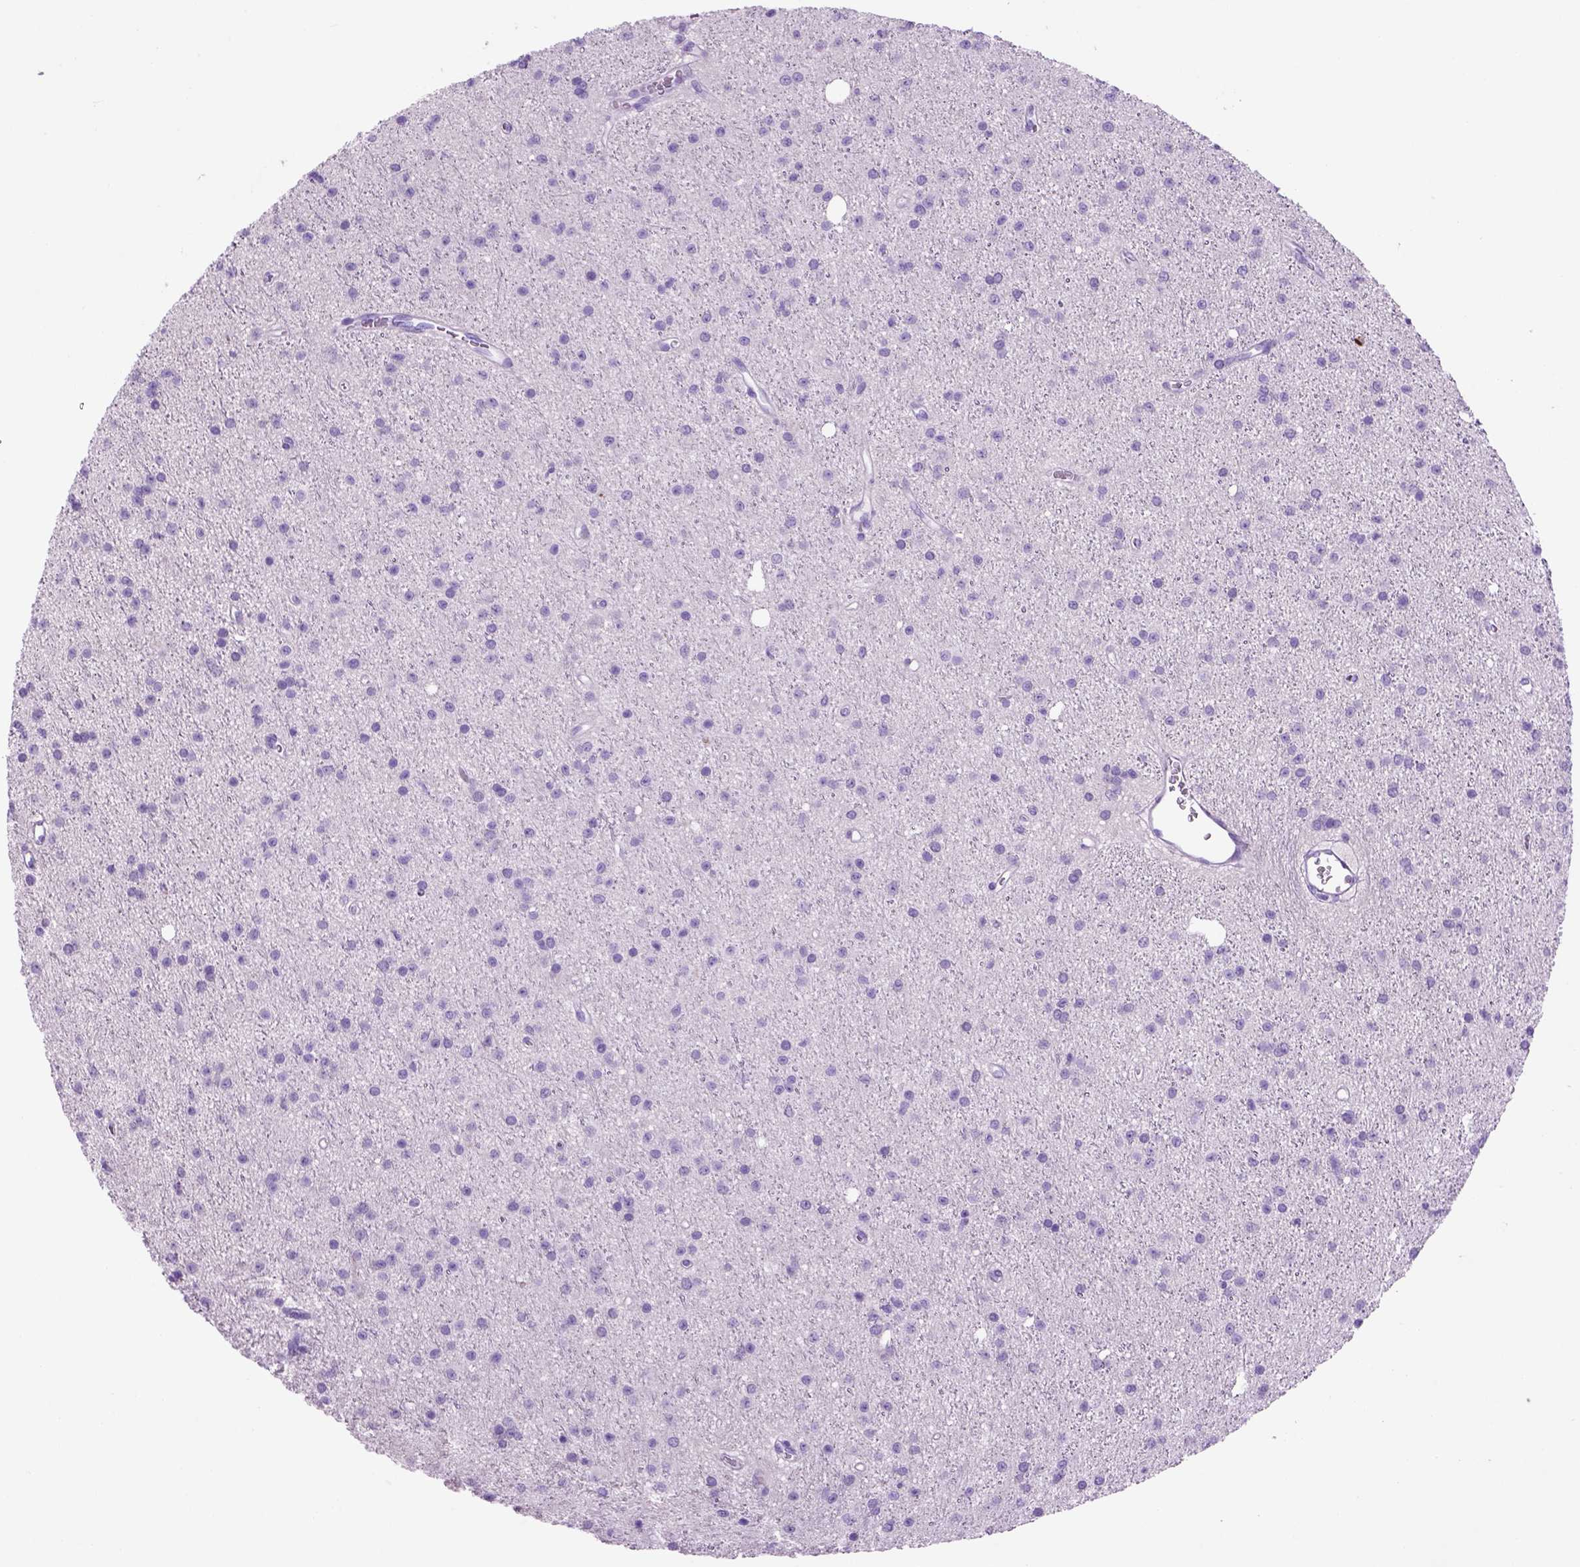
{"staining": {"intensity": "negative", "quantity": "none", "location": "none"}, "tissue": "glioma", "cell_type": "Tumor cells", "image_type": "cancer", "snomed": [{"axis": "morphology", "description": "Glioma, malignant, Low grade"}, {"axis": "topography", "description": "Brain"}], "caption": "This is a micrograph of immunohistochemistry (IHC) staining of glioma, which shows no positivity in tumor cells. (DAB IHC visualized using brightfield microscopy, high magnification).", "gene": "HHIPL2", "patient": {"sex": "male", "age": 27}}